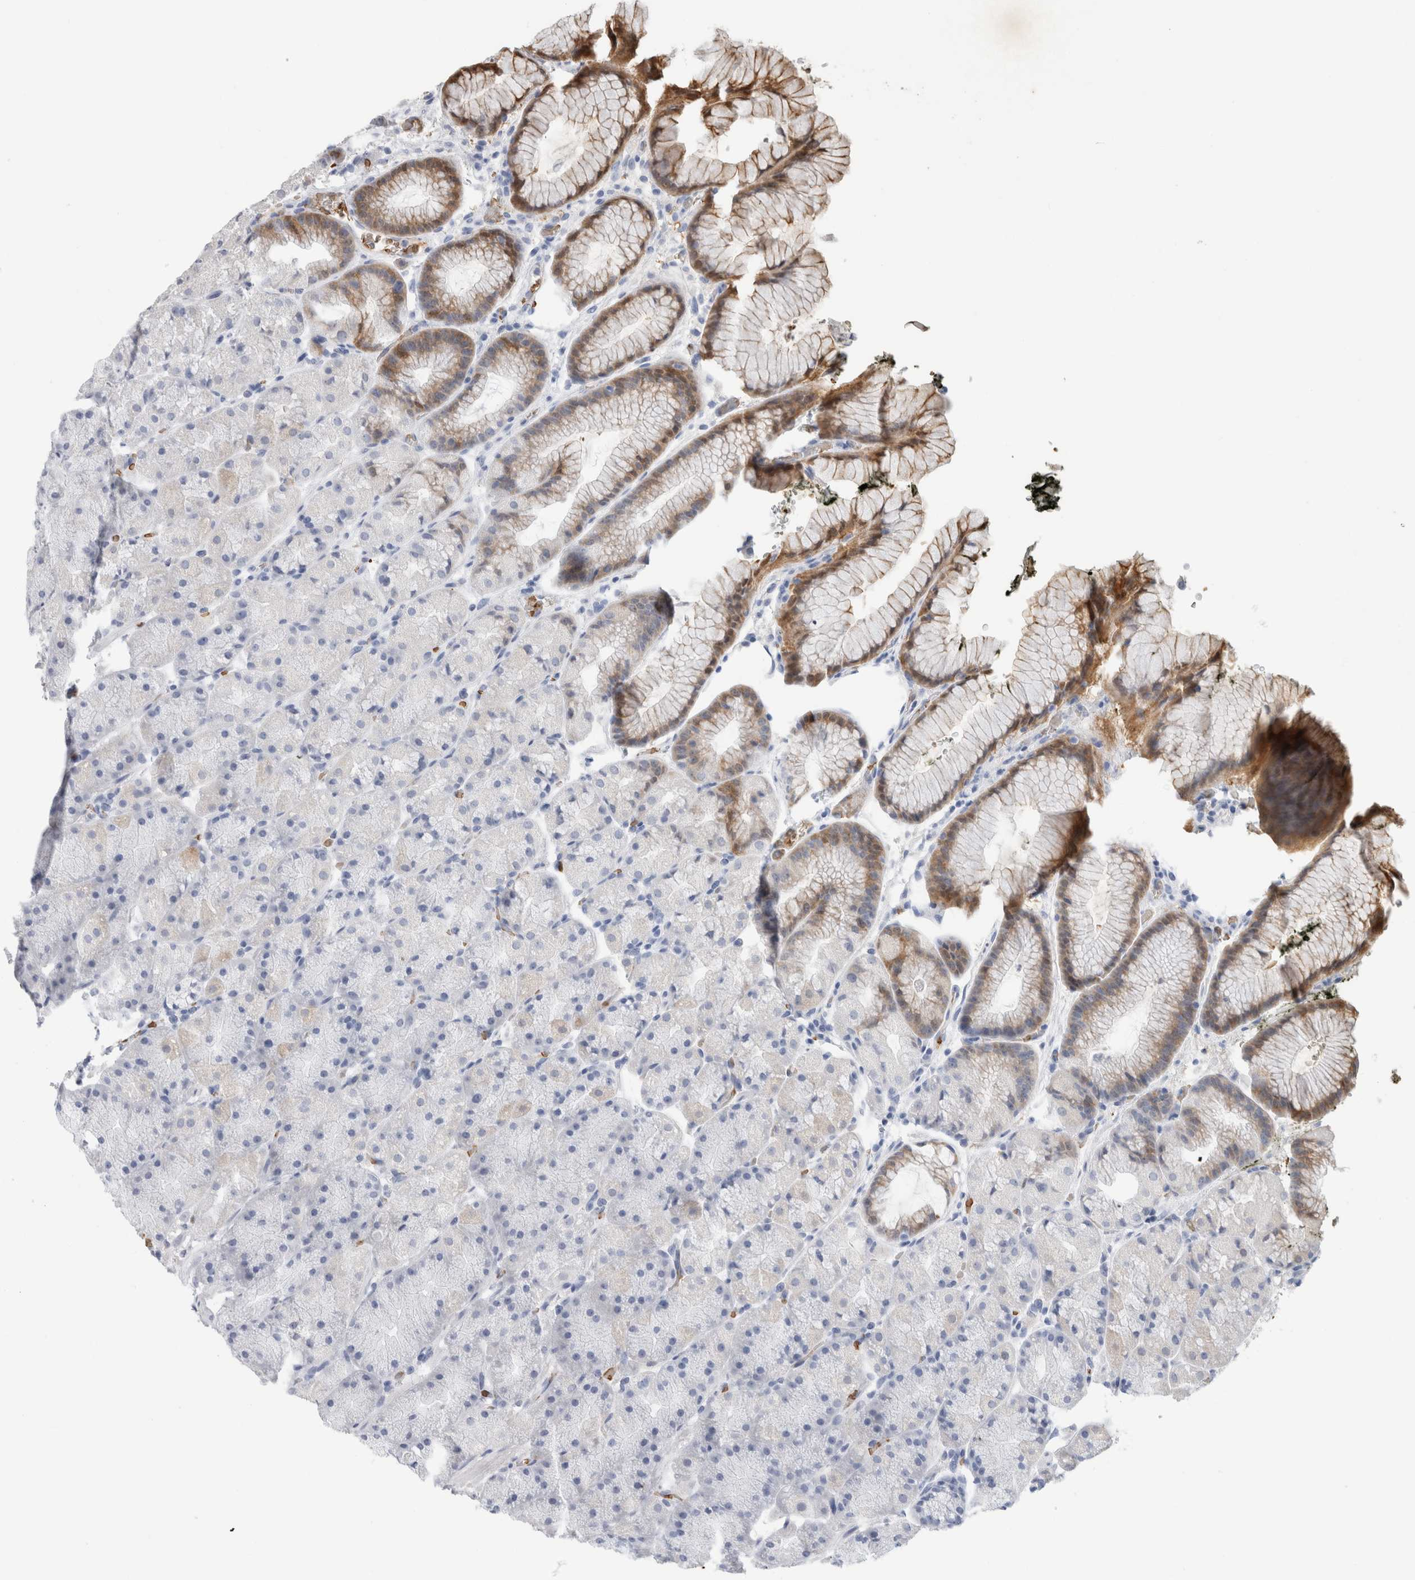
{"staining": {"intensity": "moderate", "quantity": "<25%", "location": "cytoplasmic/membranous"}, "tissue": "stomach", "cell_type": "Glandular cells", "image_type": "normal", "snomed": [{"axis": "morphology", "description": "Normal tissue, NOS"}, {"axis": "topography", "description": "Stomach, upper"}, {"axis": "topography", "description": "Stomach"}], "caption": "Immunohistochemistry micrograph of normal stomach: stomach stained using immunohistochemistry exhibits low levels of moderate protein expression localized specifically in the cytoplasmic/membranous of glandular cells, appearing as a cytoplasmic/membranous brown color.", "gene": "CA1", "patient": {"sex": "male", "age": 48}}